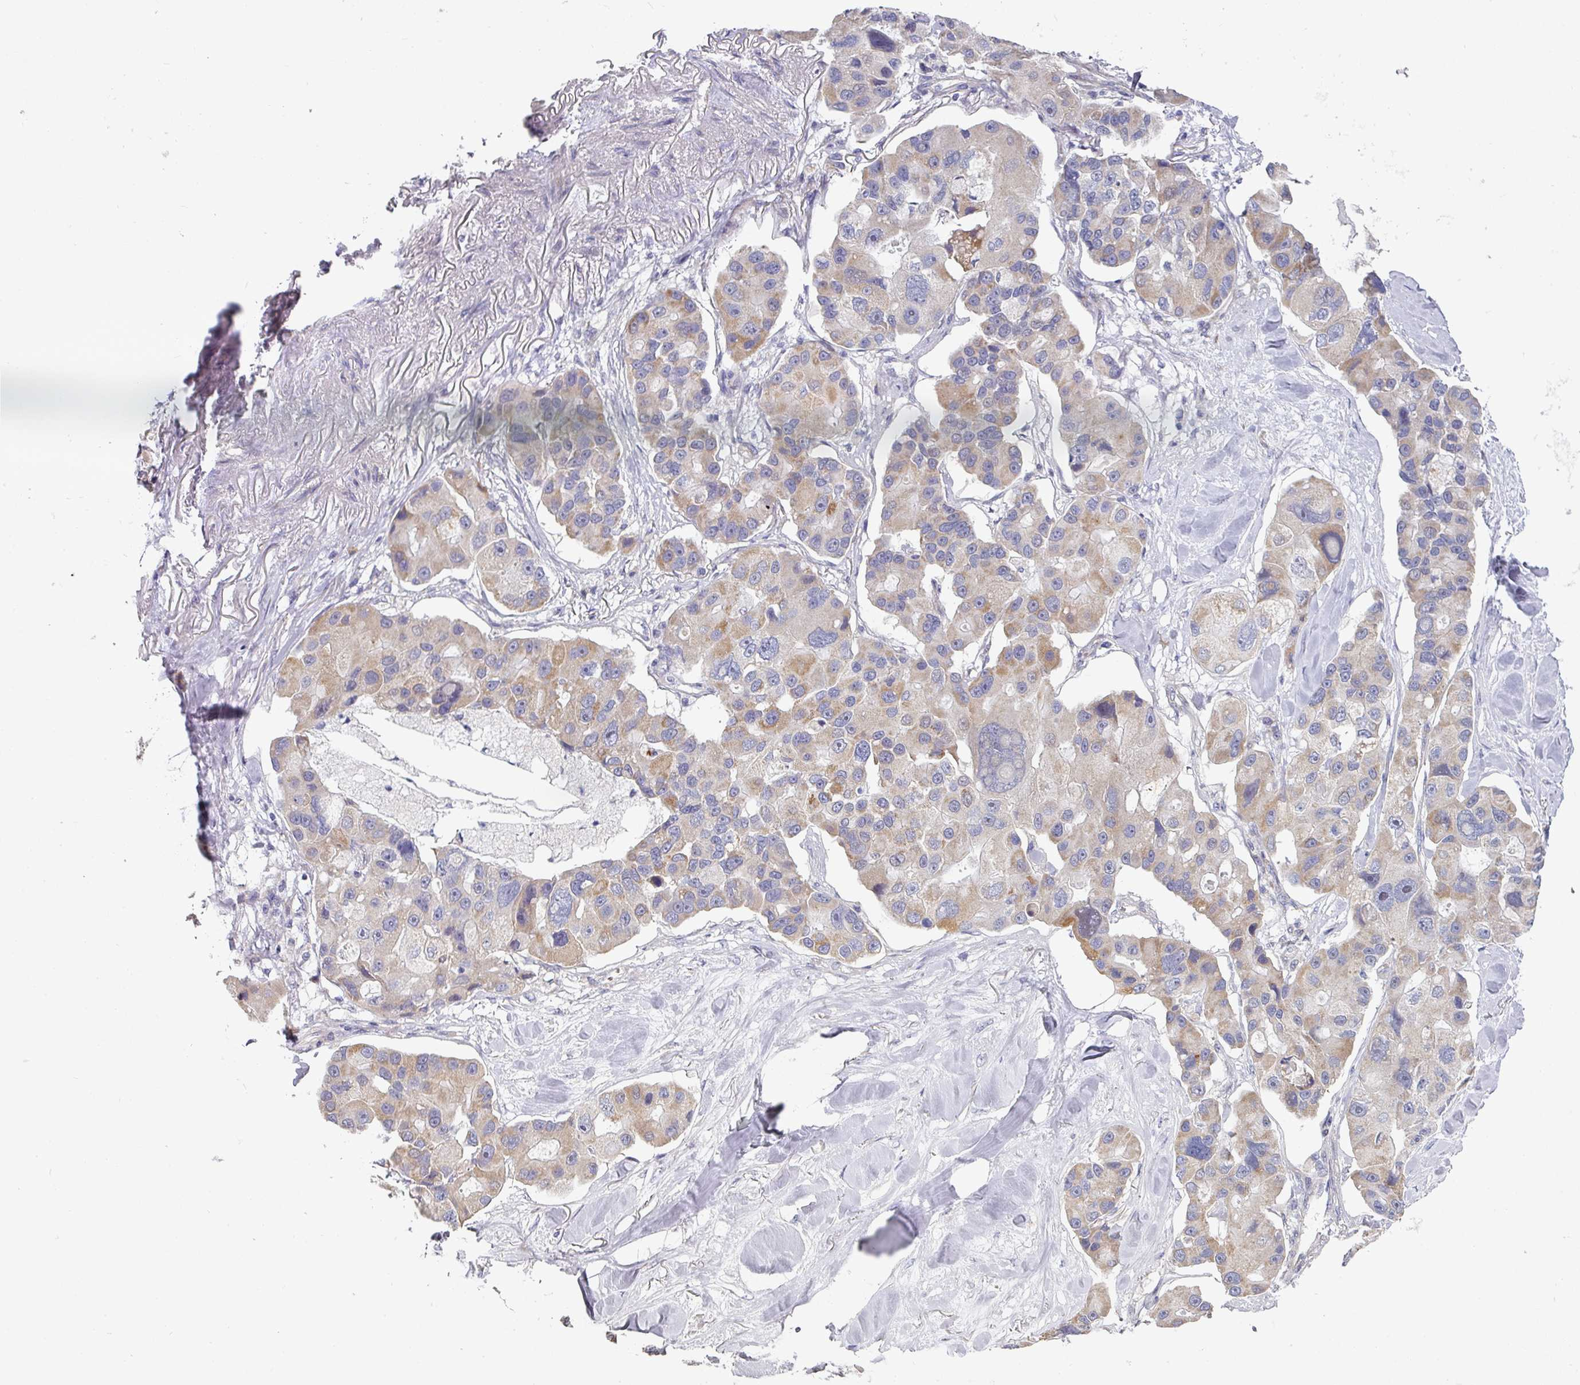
{"staining": {"intensity": "moderate", "quantity": "25%-75%", "location": "cytoplasmic/membranous"}, "tissue": "lung cancer", "cell_type": "Tumor cells", "image_type": "cancer", "snomed": [{"axis": "morphology", "description": "Adenocarcinoma, NOS"}, {"axis": "topography", "description": "Lung"}], "caption": "Approximately 25%-75% of tumor cells in lung adenocarcinoma demonstrate moderate cytoplasmic/membranous protein positivity as visualized by brown immunohistochemical staining.", "gene": "PYROXD2", "patient": {"sex": "female", "age": 54}}